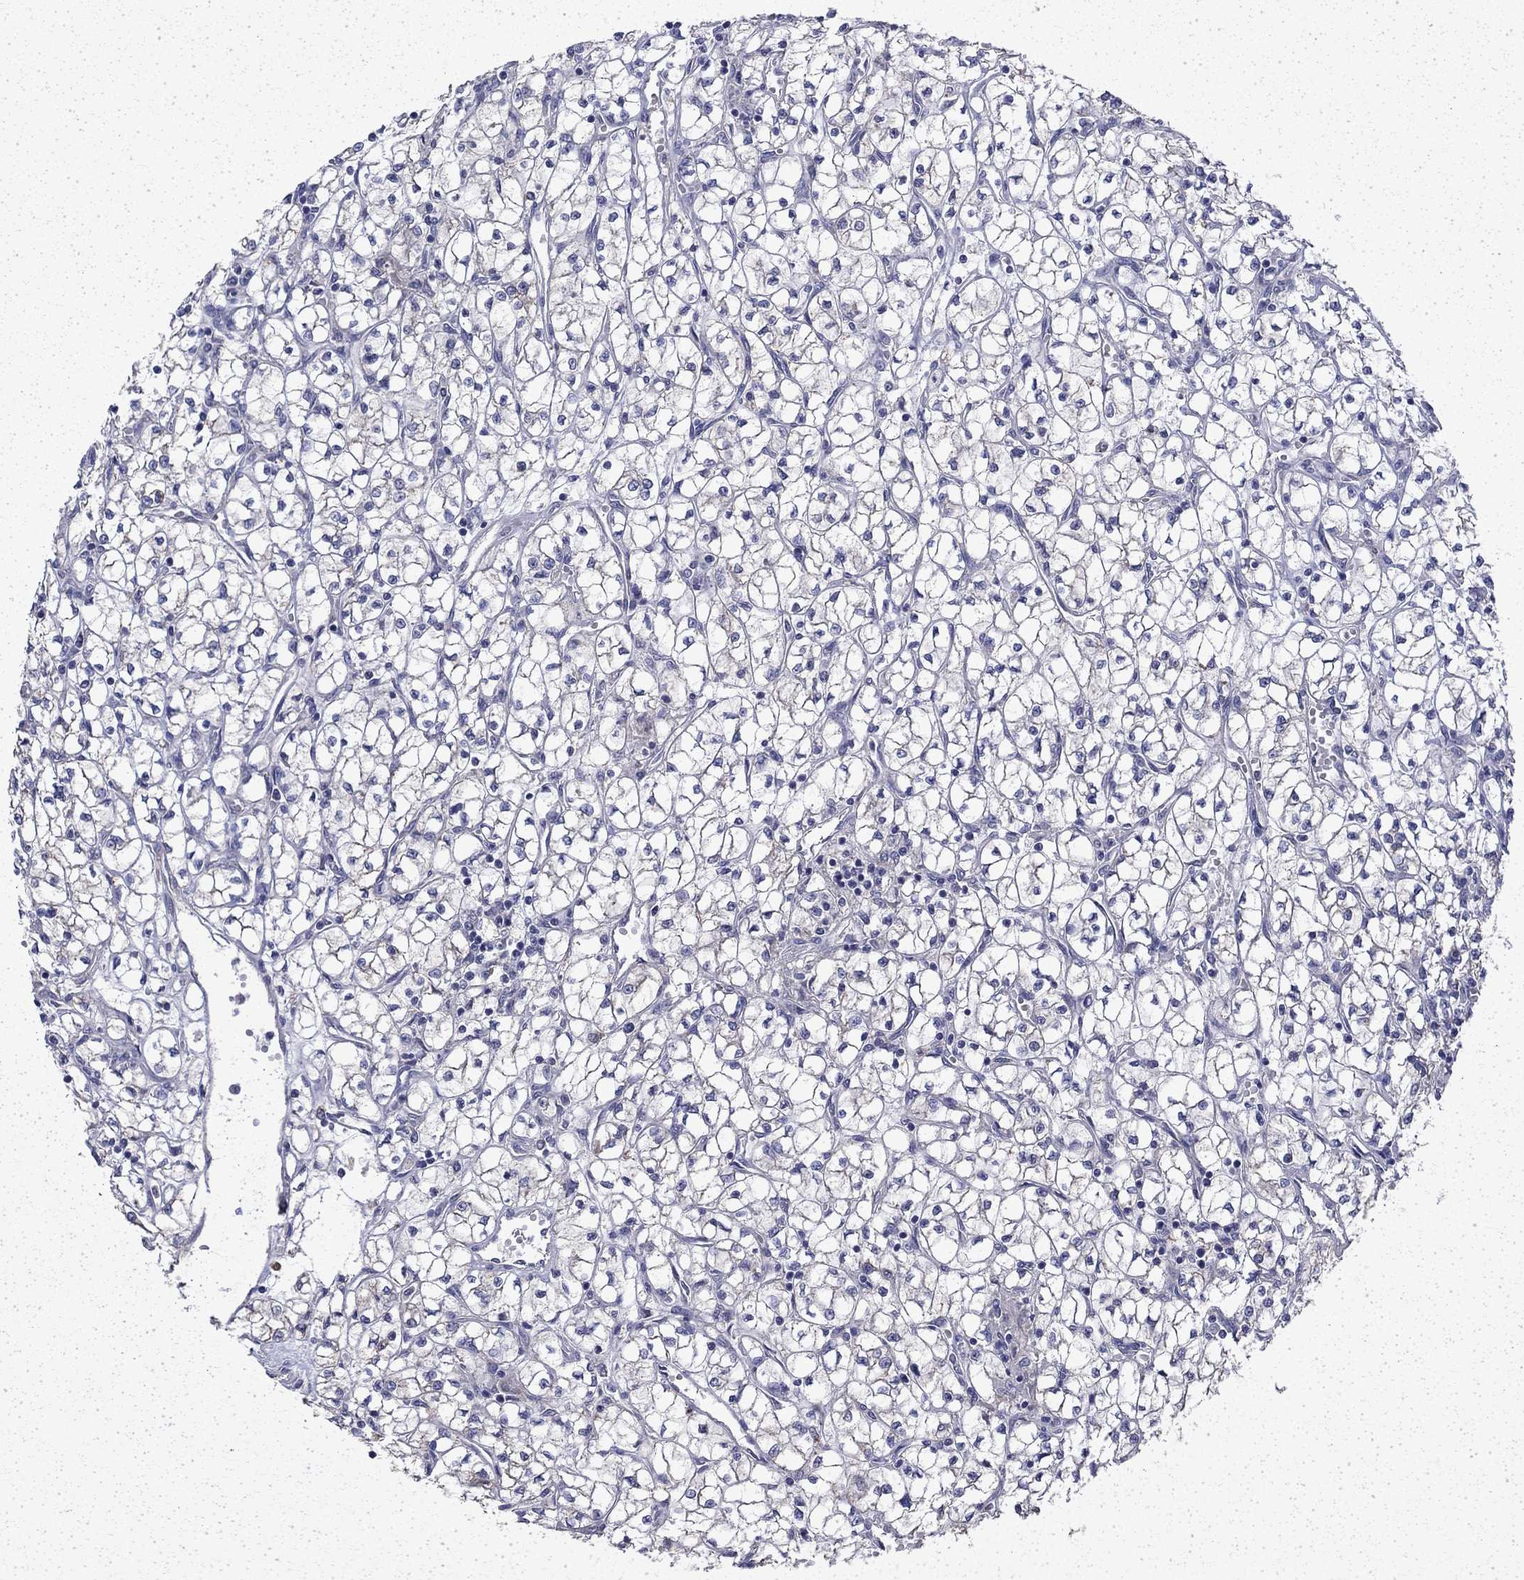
{"staining": {"intensity": "negative", "quantity": "none", "location": "none"}, "tissue": "renal cancer", "cell_type": "Tumor cells", "image_type": "cancer", "snomed": [{"axis": "morphology", "description": "Adenocarcinoma, NOS"}, {"axis": "topography", "description": "Kidney"}], "caption": "Immunohistochemistry photomicrograph of human renal adenocarcinoma stained for a protein (brown), which displays no staining in tumor cells.", "gene": "DTNA", "patient": {"sex": "female", "age": 64}}